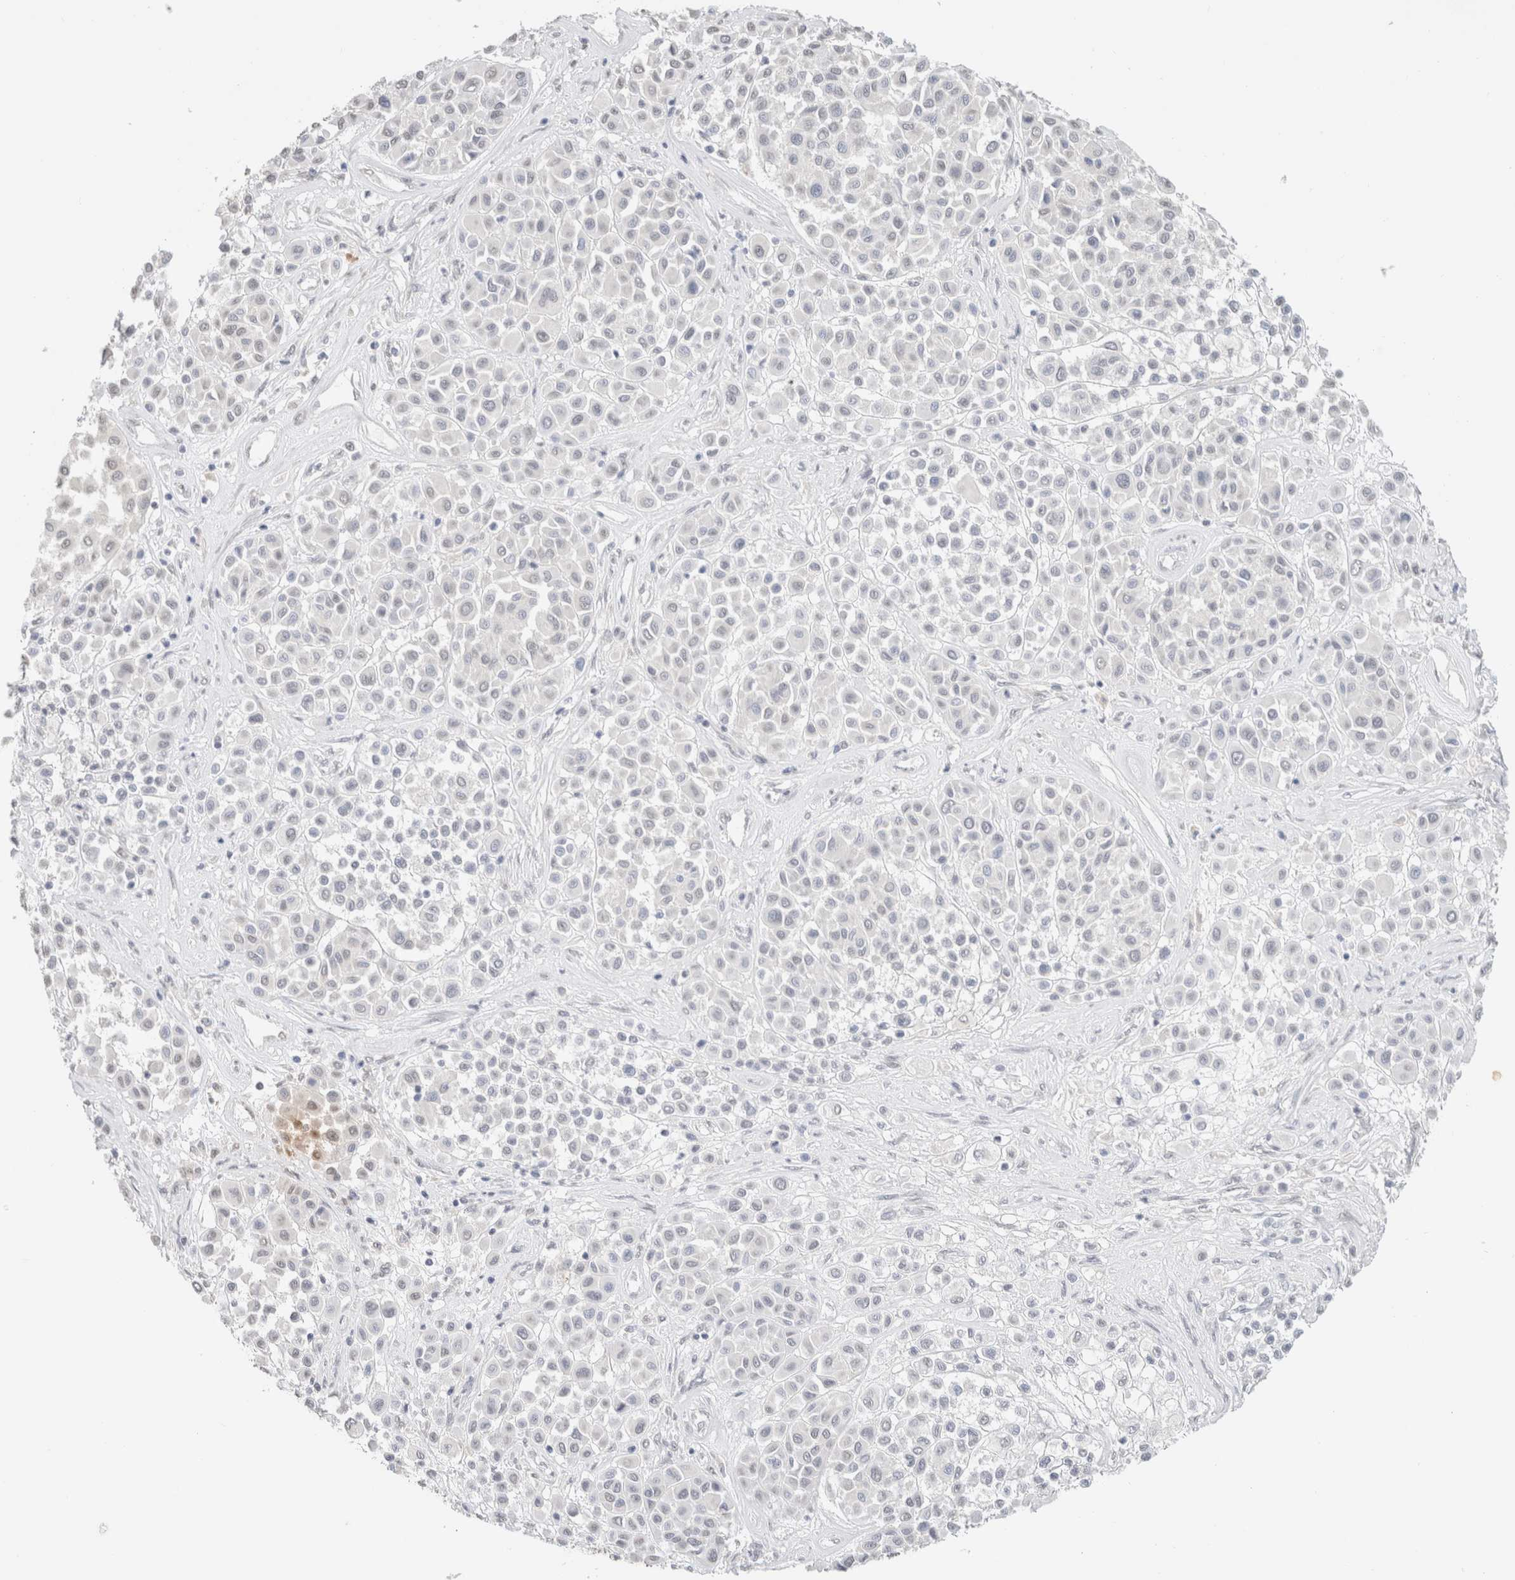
{"staining": {"intensity": "negative", "quantity": "none", "location": "none"}, "tissue": "melanoma", "cell_type": "Tumor cells", "image_type": "cancer", "snomed": [{"axis": "morphology", "description": "Malignant melanoma, Metastatic site"}, {"axis": "topography", "description": "Soft tissue"}], "caption": "A high-resolution image shows immunohistochemistry staining of melanoma, which displays no significant positivity in tumor cells.", "gene": "CD80", "patient": {"sex": "male", "age": 41}}